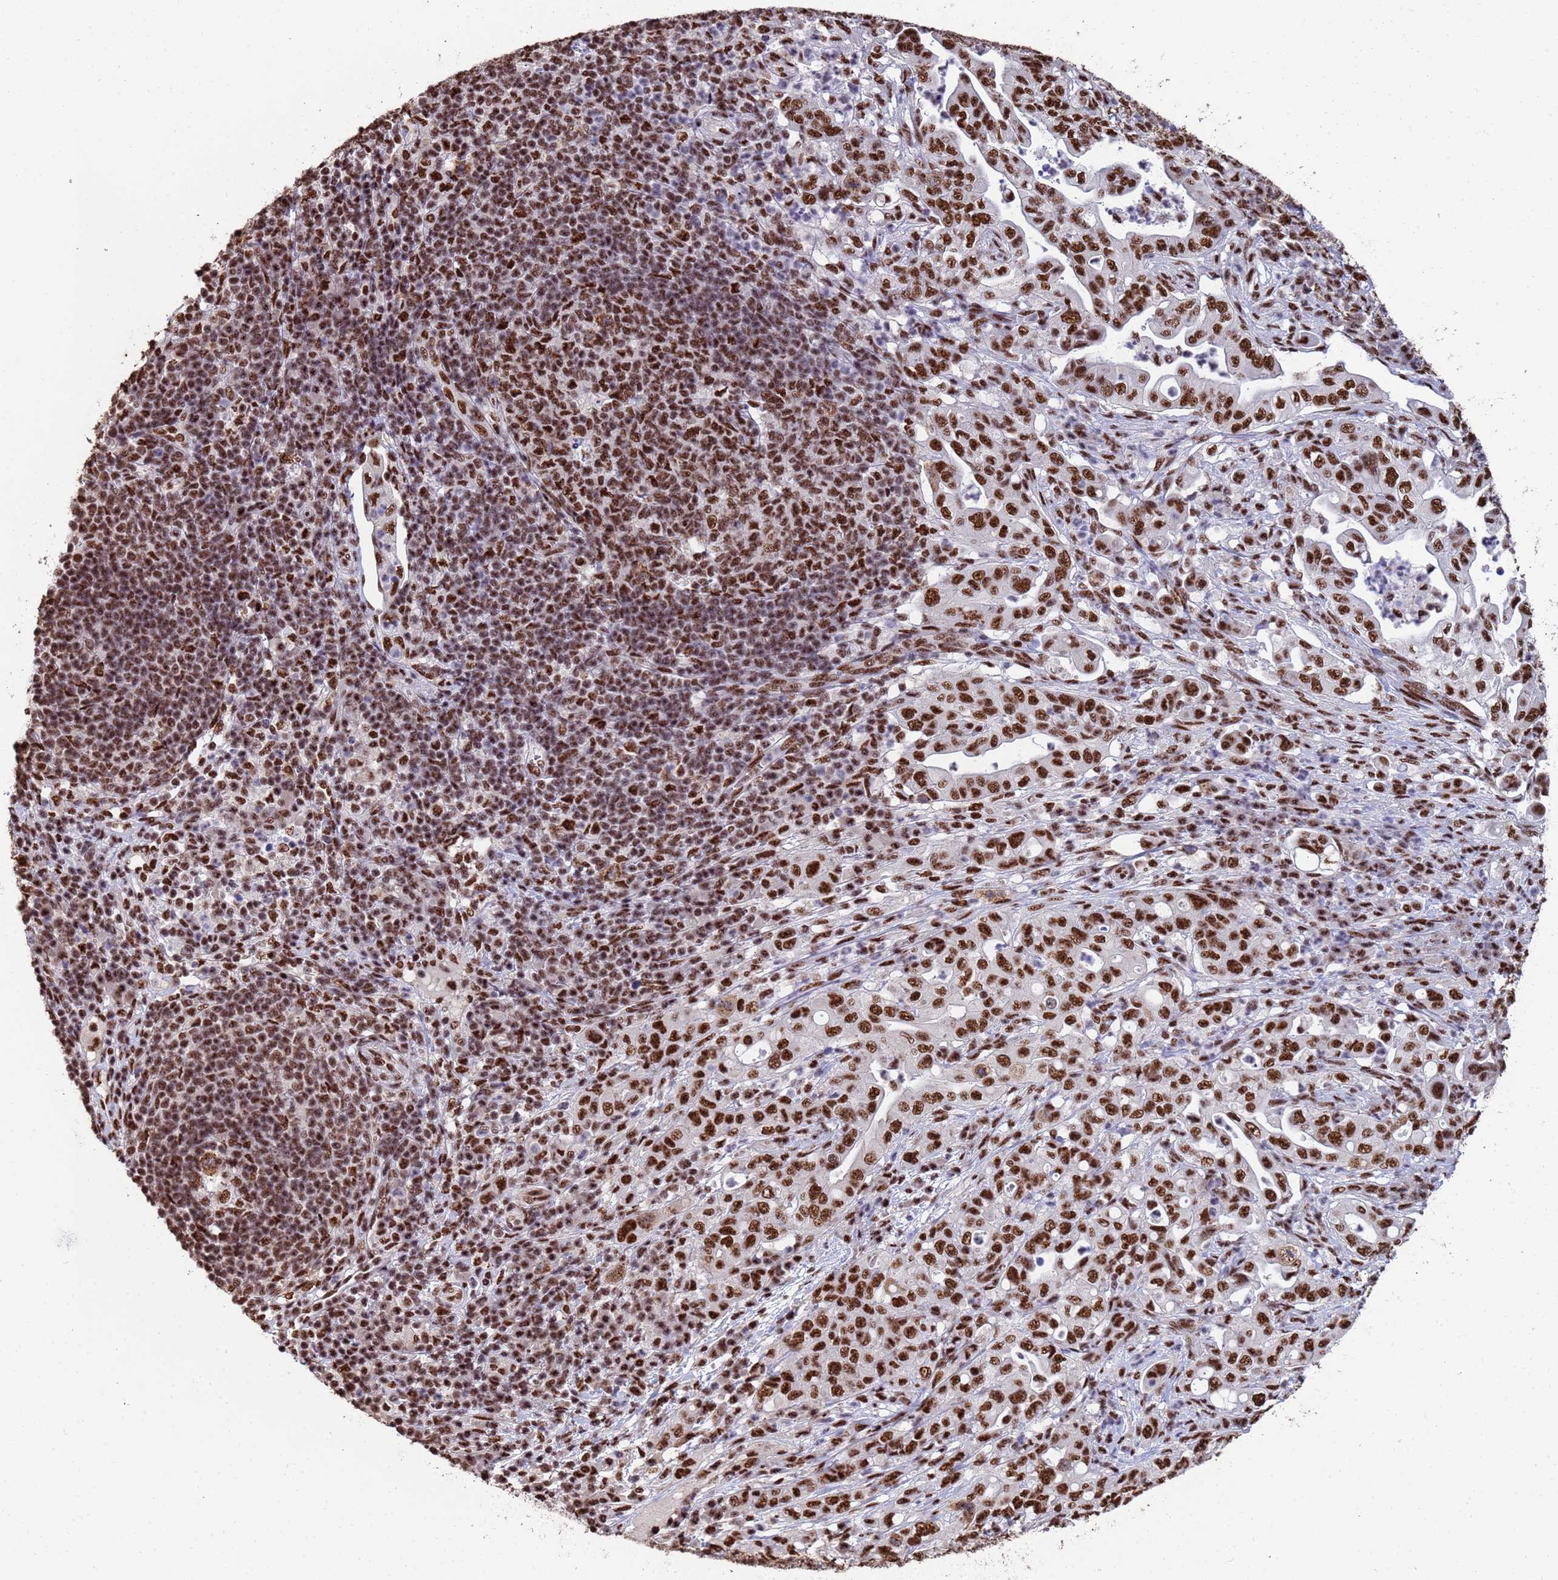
{"staining": {"intensity": "strong", "quantity": ">75%", "location": "nuclear"}, "tissue": "pancreatic cancer", "cell_type": "Tumor cells", "image_type": "cancer", "snomed": [{"axis": "morphology", "description": "Normal tissue, NOS"}, {"axis": "morphology", "description": "Adenocarcinoma, NOS"}, {"axis": "topography", "description": "Lymph node"}, {"axis": "topography", "description": "Pancreas"}], "caption": "Pancreatic cancer was stained to show a protein in brown. There is high levels of strong nuclear expression in about >75% of tumor cells. The protein is stained brown, and the nuclei are stained in blue (DAB (3,3'-diaminobenzidine) IHC with brightfield microscopy, high magnification).", "gene": "SF3B2", "patient": {"sex": "female", "age": 67}}